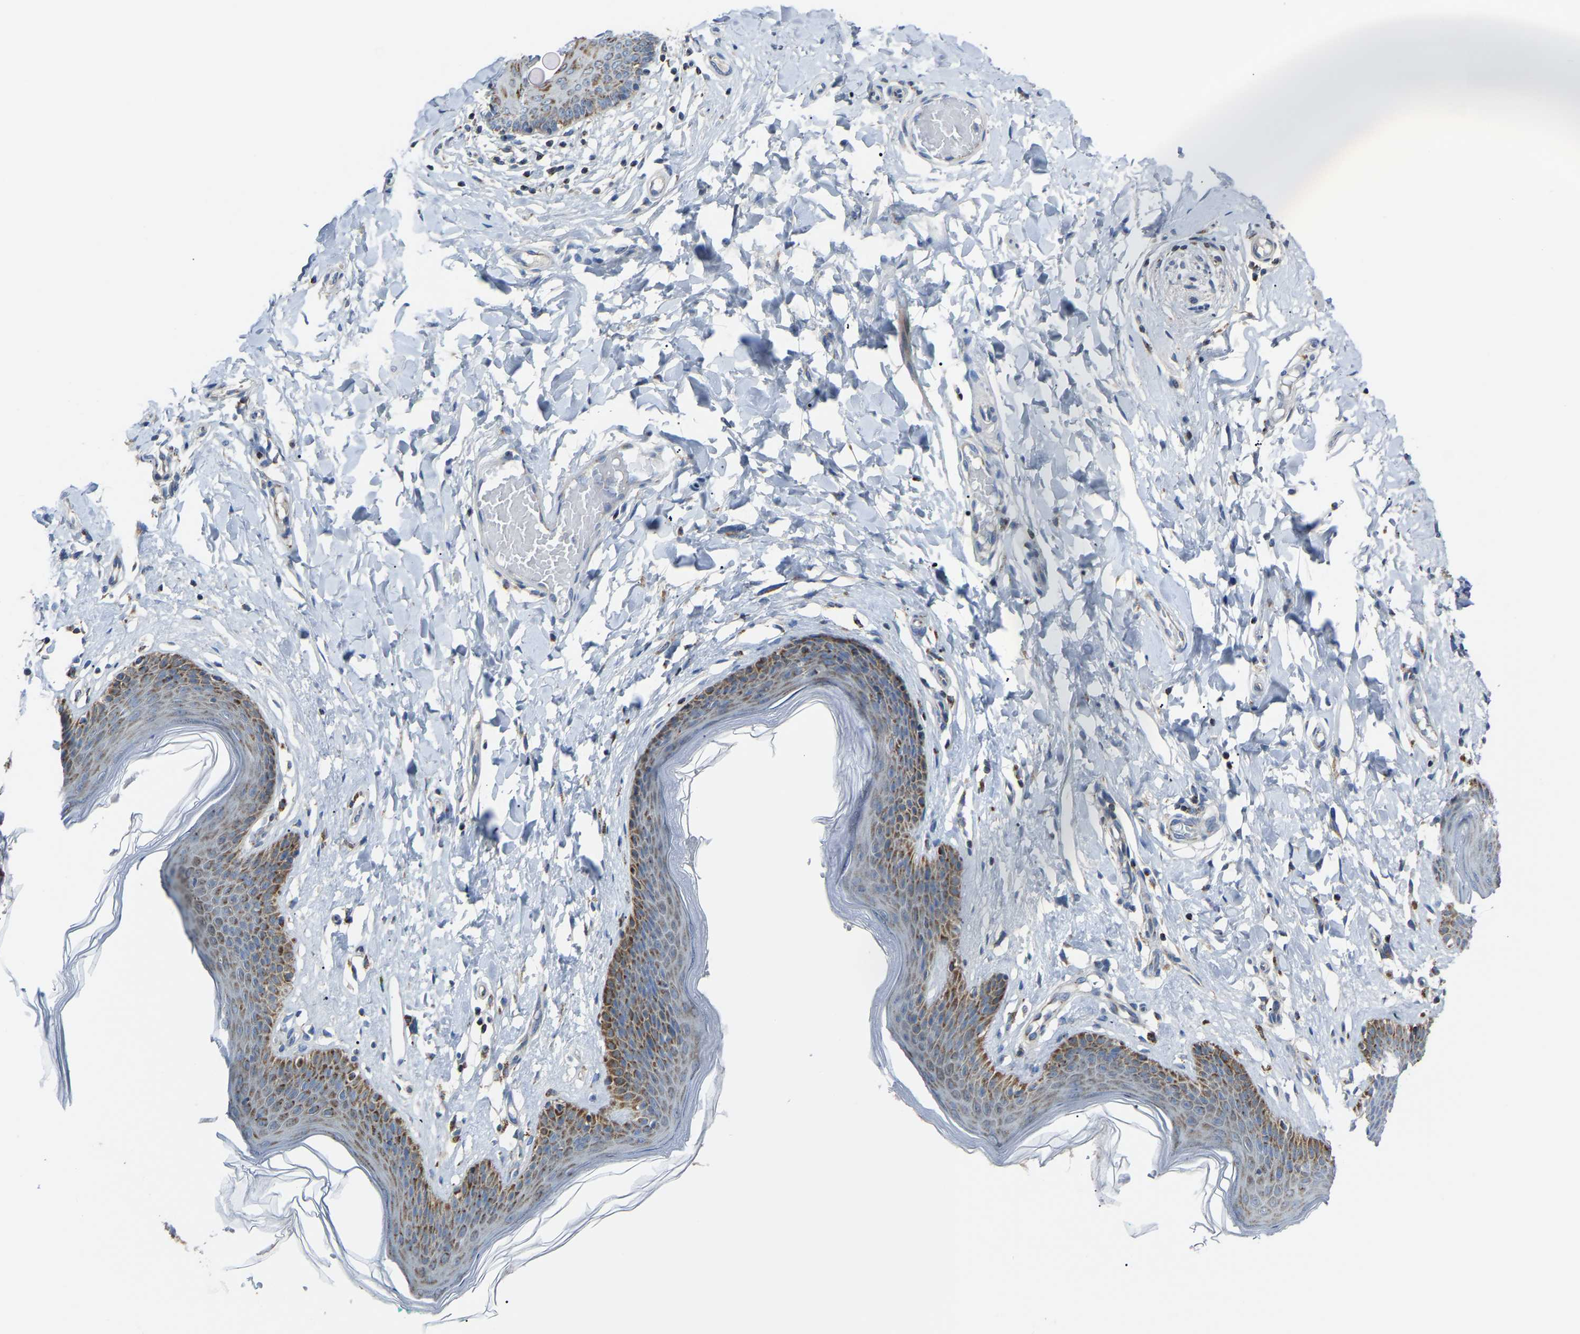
{"staining": {"intensity": "moderate", "quantity": "25%-75%", "location": "cytoplasmic/membranous"}, "tissue": "skin", "cell_type": "Epidermal cells", "image_type": "normal", "snomed": [{"axis": "morphology", "description": "Normal tissue, NOS"}, {"axis": "topography", "description": "Vulva"}], "caption": "High-magnification brightfield microscopy of unremarkable skin stained with DAB (3,3'-diaminobenzidine) (brown) and counterstained with hematoxylin (blue). epidermal cells exhibit moderate cytoplasmic/membranous staining is present in approximately25%-75% of cells.", "gene": "CANT1", "patient": {"sex": "female", "age": 66}}